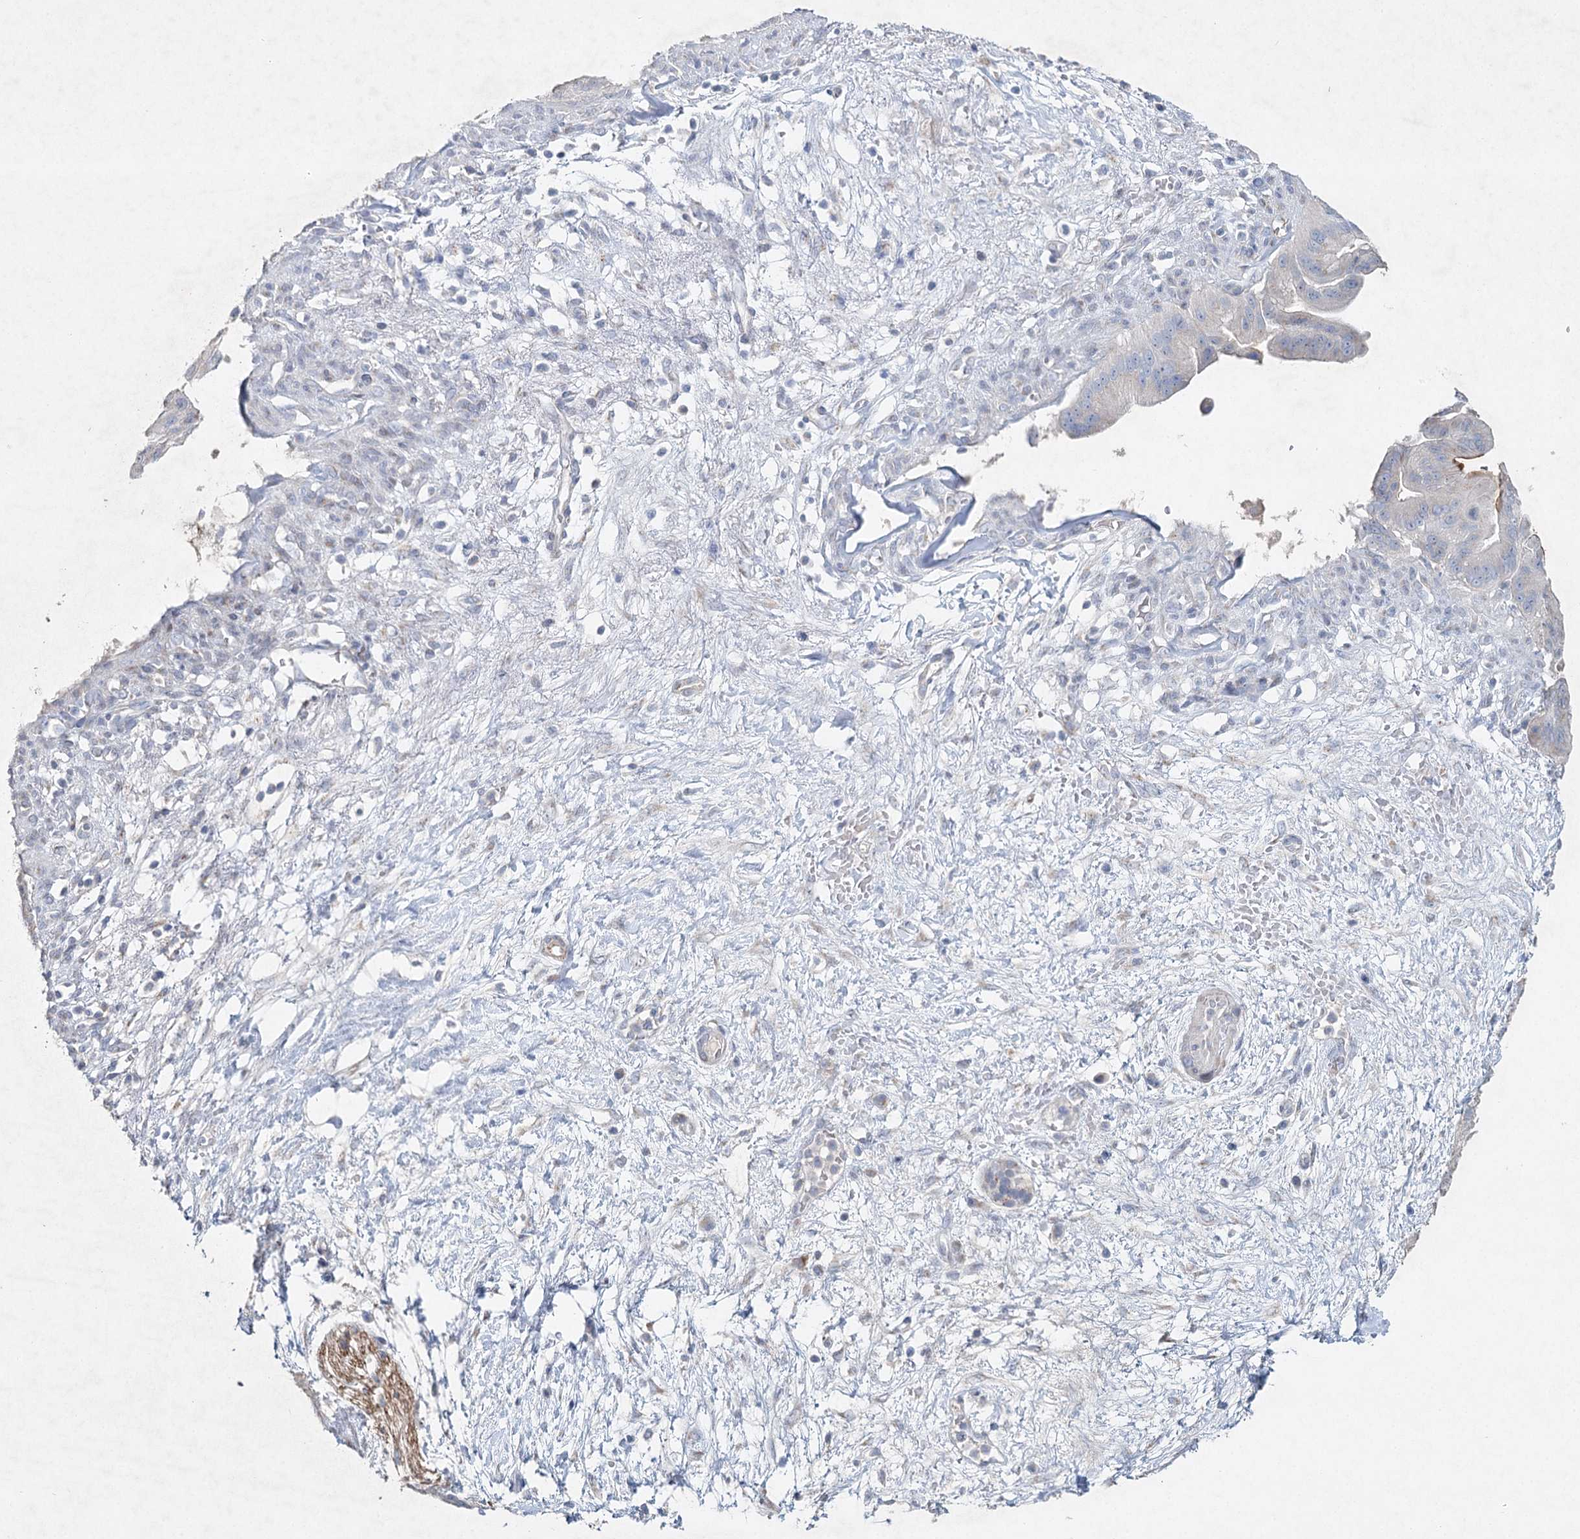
{"staining": {"intensity": "negative", "quantity": "none", "location": "none"}, "tissue": "pancreatic cancer", "cell_type": "Tumor cells", "image_type": "cancer", "snomed": [{"axis": "morphology", "description": "Adenocarcinoma, NOS"}, {"axis": "topography", "description": "Pancreas"}], "caption": "IHC micrograph of neoplastic tissue: human pancreatic cancer (adenocarcinoma) stained with DAB reveals no significant protein staining in tumor cells.", "gene": "RFX6", "patient": {"sex": "male", "age": 68}}